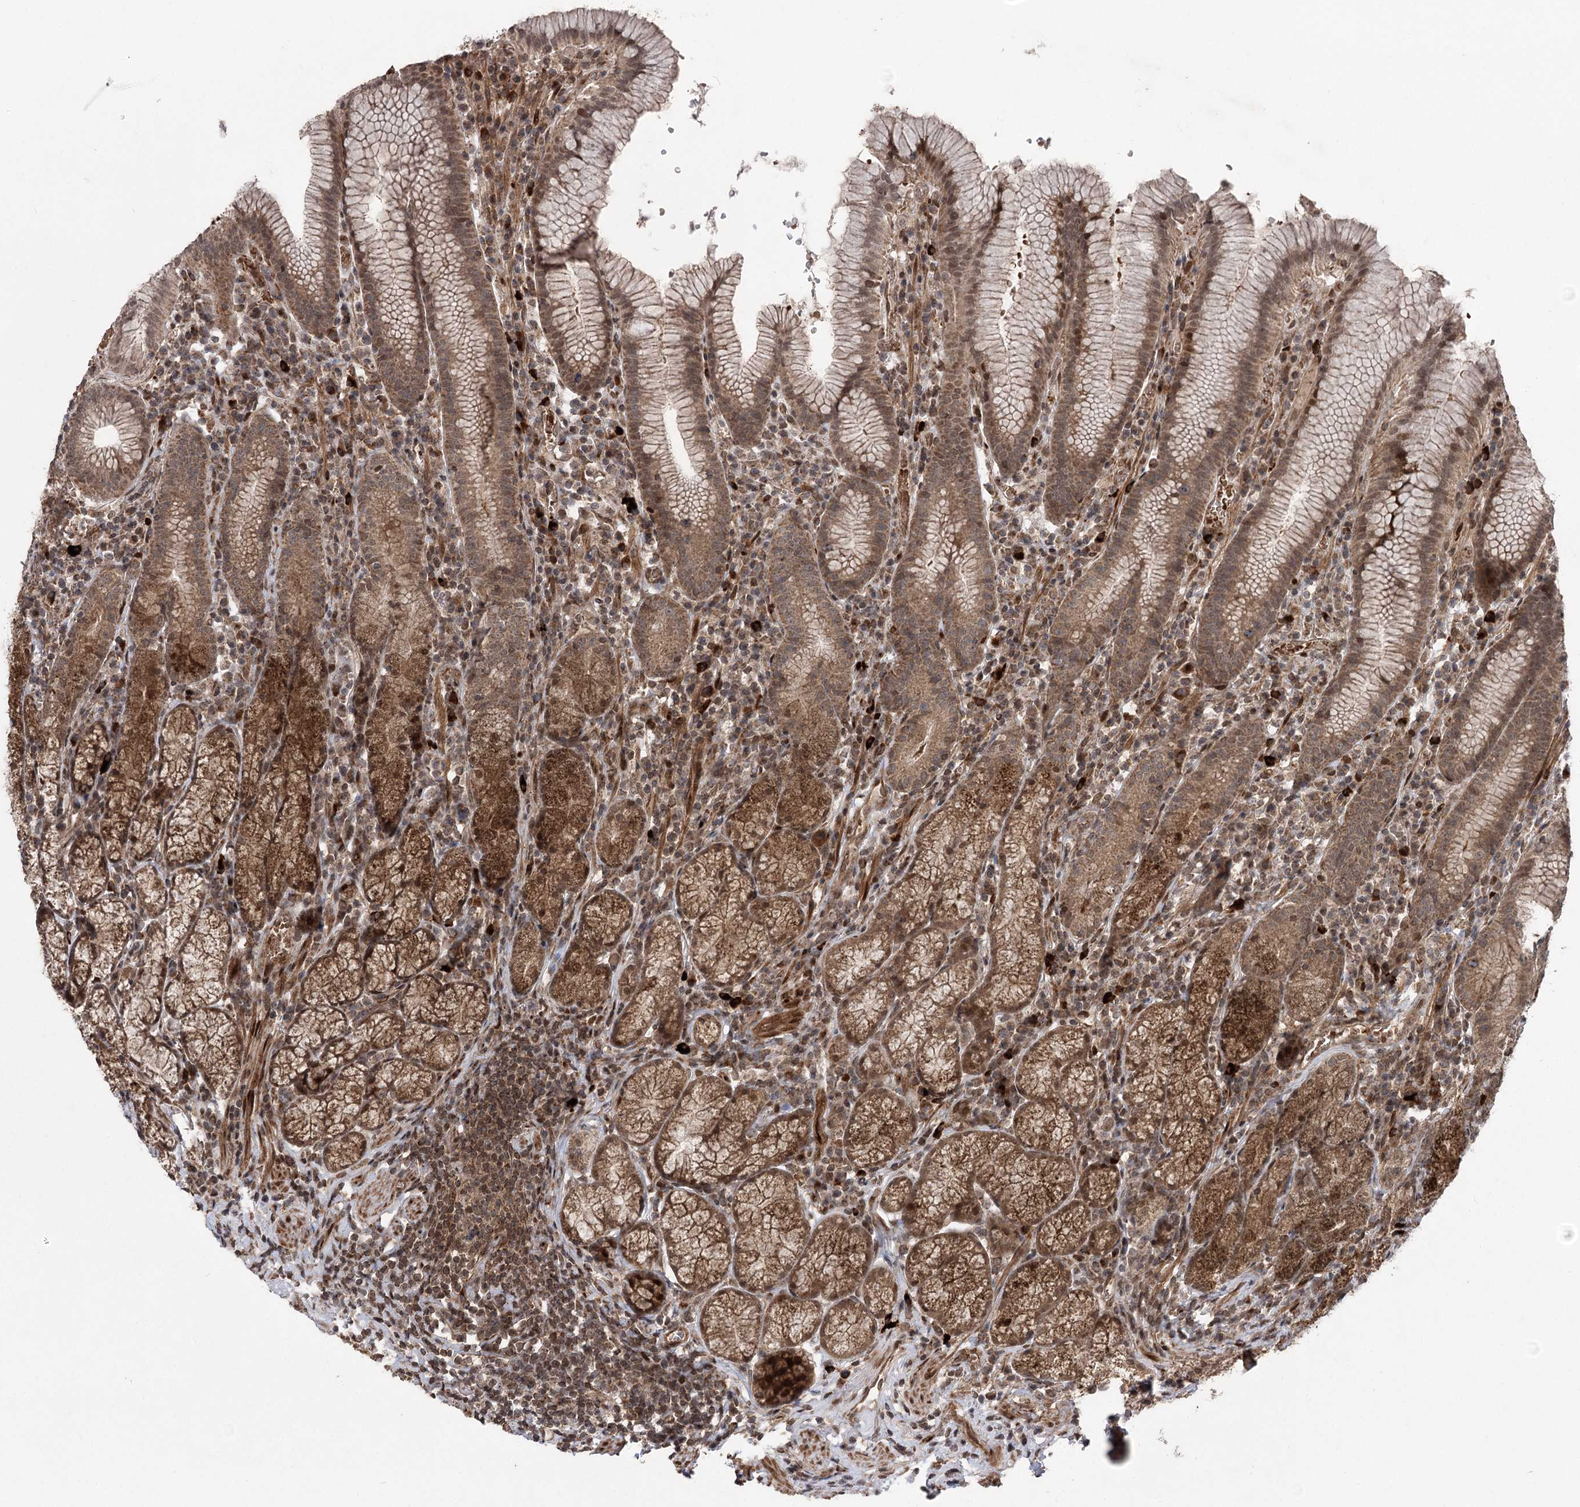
{"staining": {"intensity": "strong", "quantity": "25%-75%", "location": "cytoplasmic/membranous,nuclear"}, "tissue": "stomach", "cell_type": "Glandular cells", "image_type": "normal", "snomed": [{"axis": "morphology", "description": "Normal tissue, NOS"}, {"axis": "topography", "description": "Stomach"}], "caption": "Immunohistochemical staining of benign stomach shows strong cytoplasmic/membranous,nuclear protein expression in approximately 25%-75% of glandular cells.", "gene": "TENM2", "patient": {"sex": "male", "age": 55}}